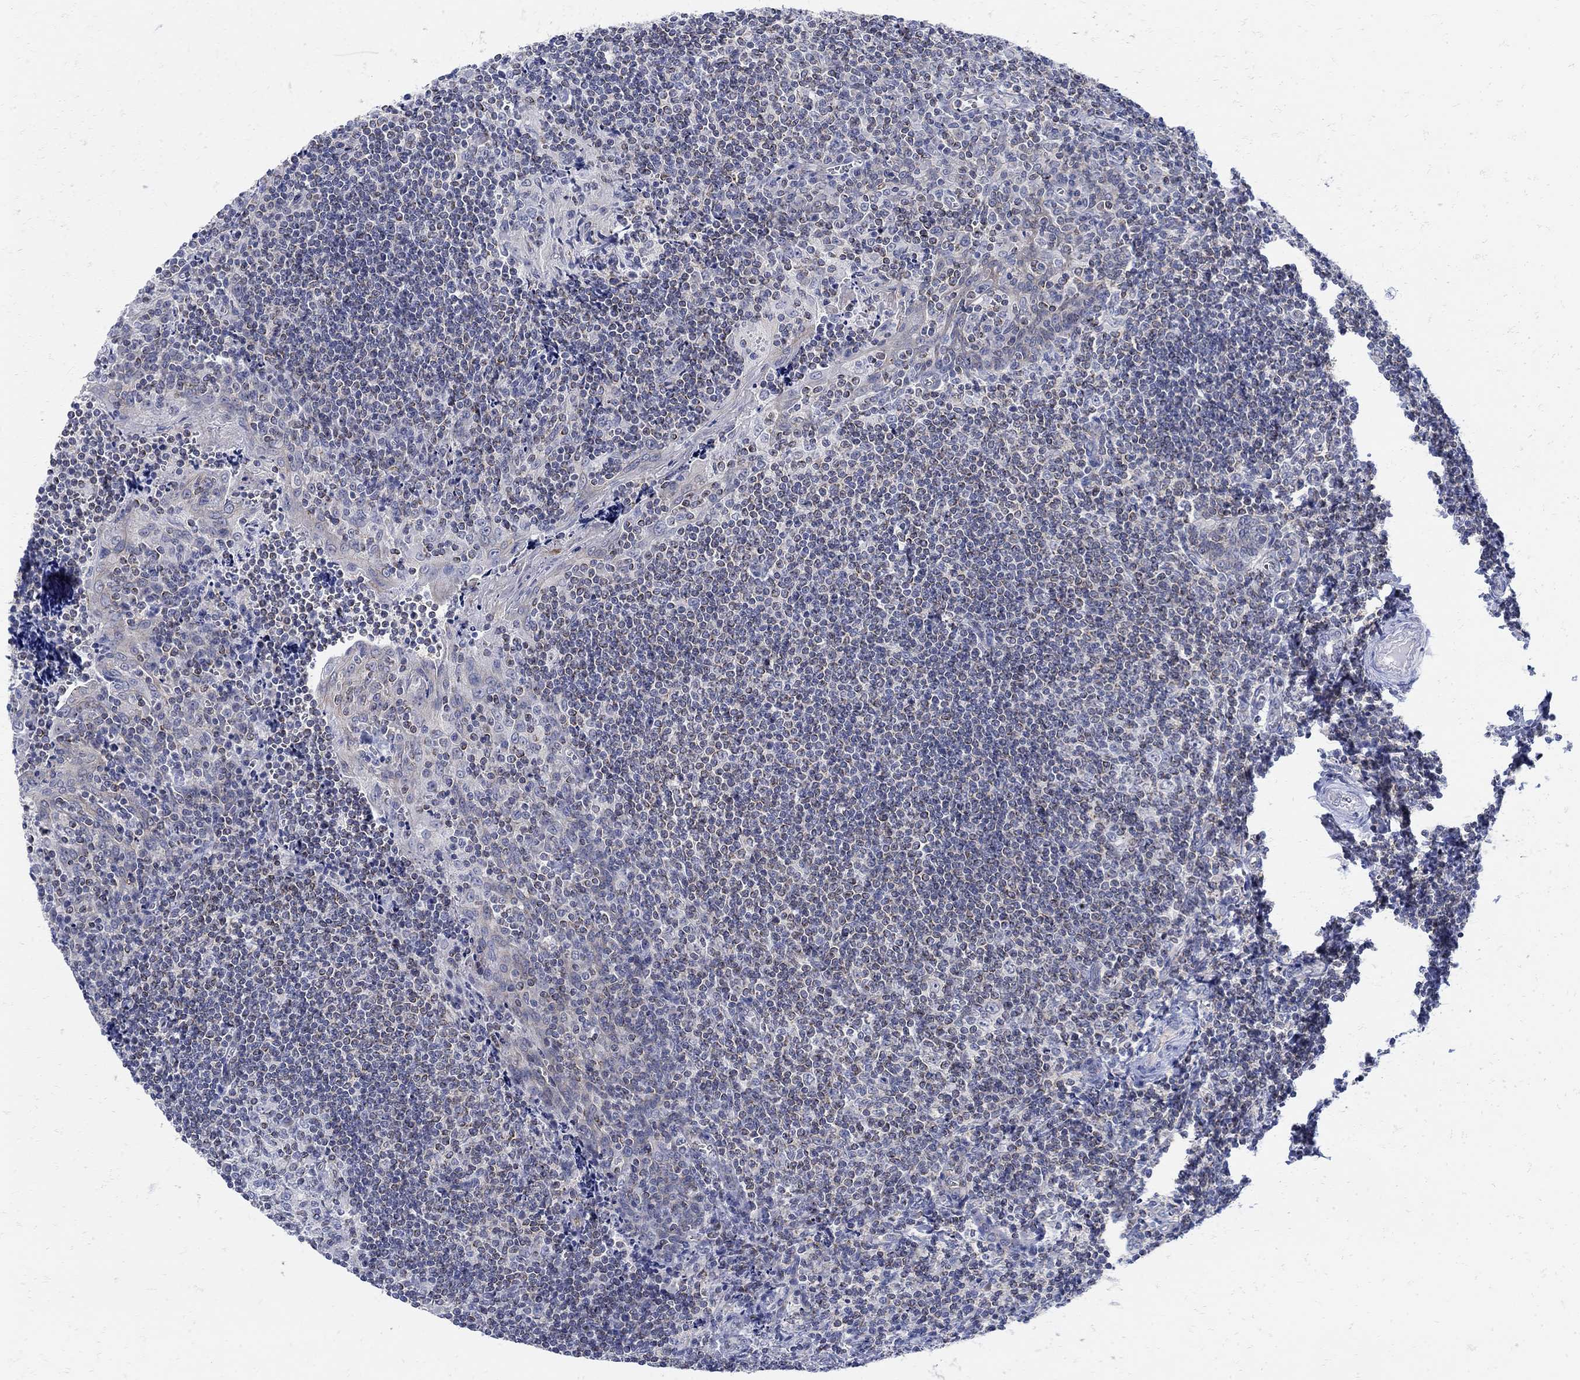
{"staining": {"intensity": "negative", "quantity": "none", "location": "none"}, "tissue": "tonsil", "cell_type": "Germinal center cells", "image_type": "normal", "snomed": [{"axis": "morphology", "description": "Normal tissue, NOS"}, {"axis": "morphology", "description": "Inflammation, NOS"}, {"axis": "topography", "description": "Tonsil"}], "caption": "DAB immunohistochemical staining of benign human tonsil exhibits no significant staining in germinal center cells.", "gene": "PHF21B", "patient": {"sex": "female", "age": 31}}